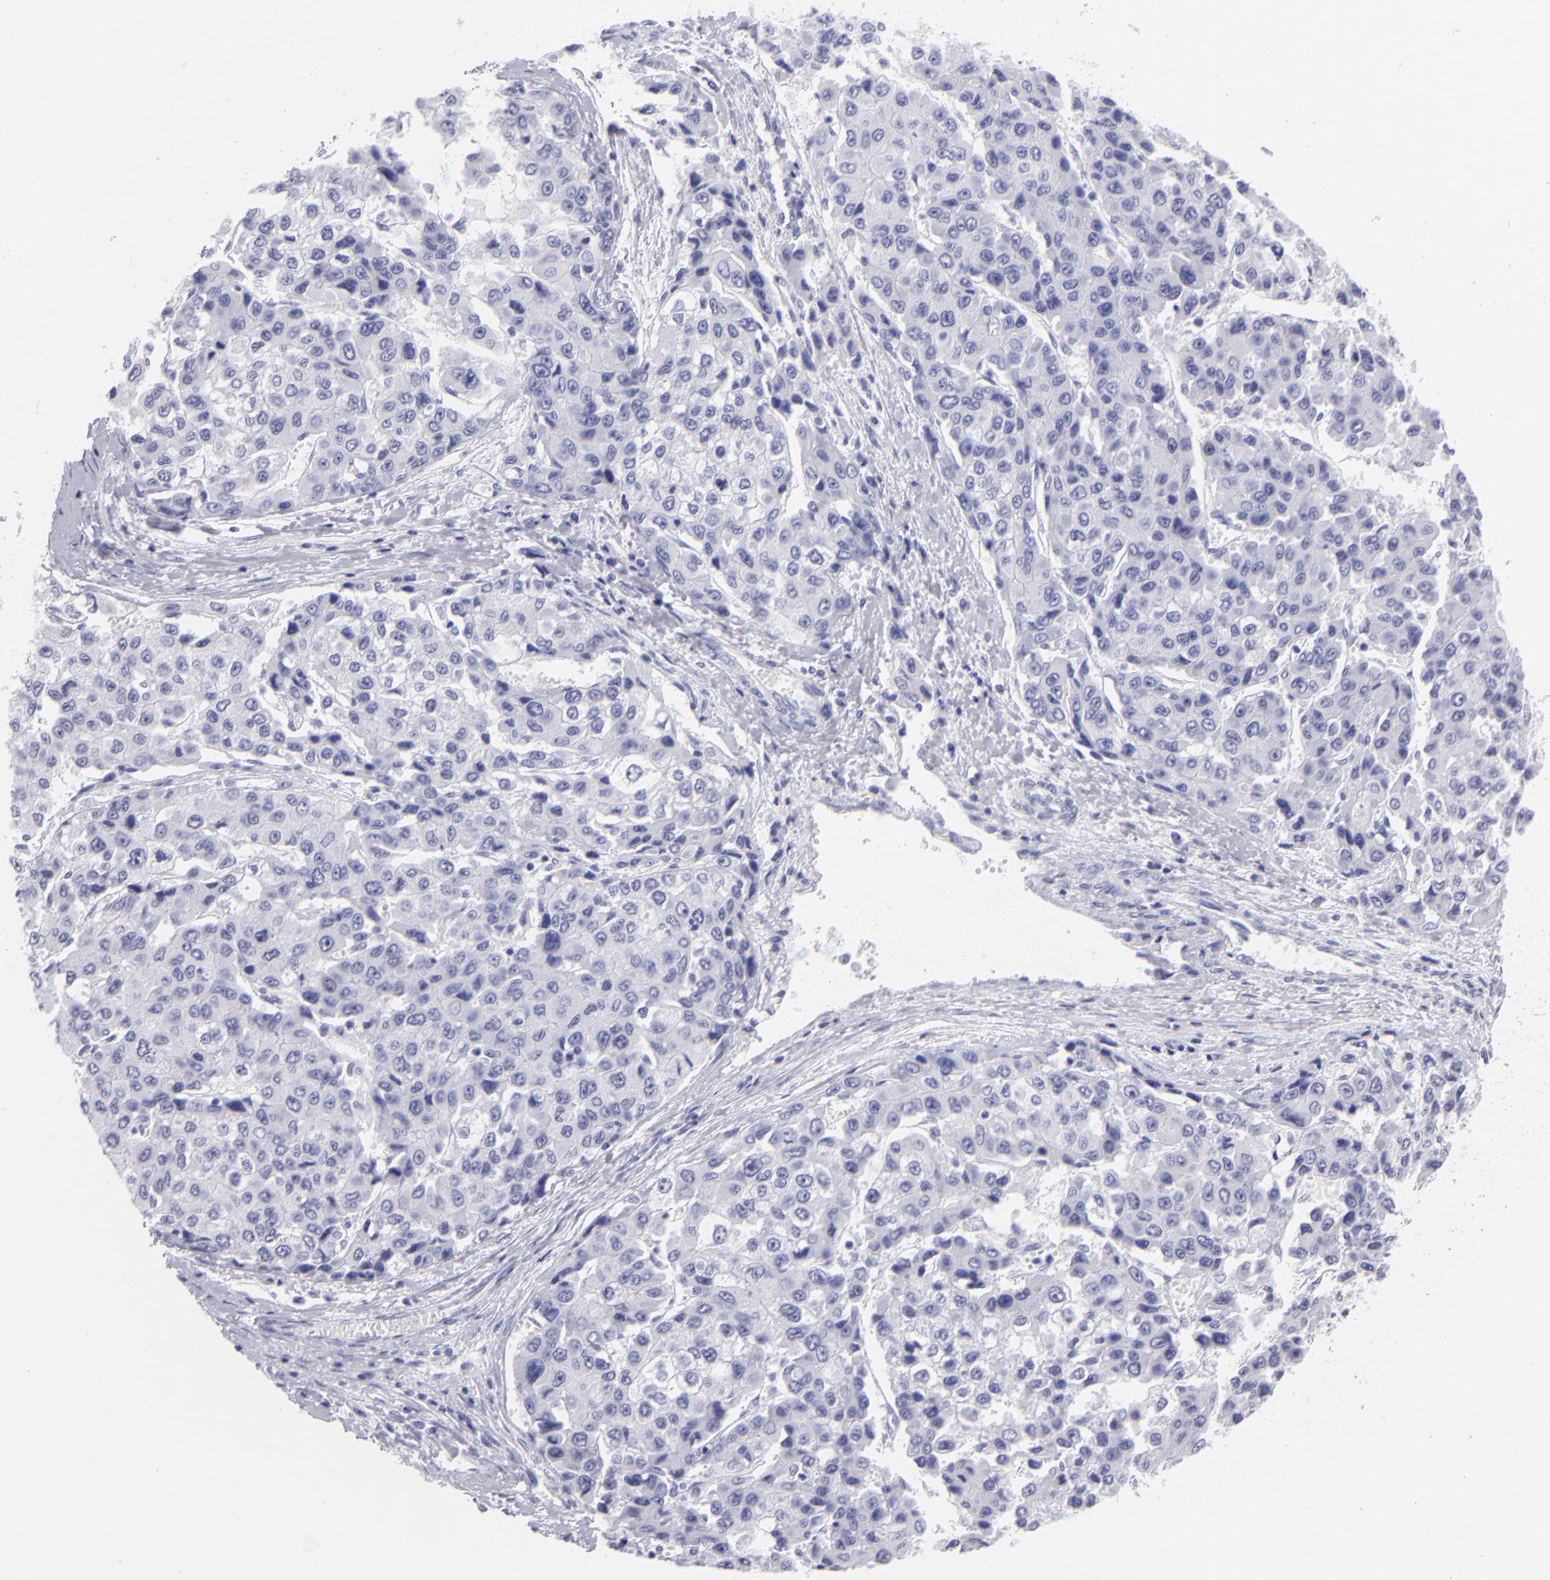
{"staining": {"intensity": "negative", "quantity": "none", "location": "none"}, "tissue": "liver cancer", "cell_type": "Tumor cells", "image_type": "cancer", "snomed": [{"axis": "morphology", "description": "Carcinoma, Hepatocellular, NOS"}, {"axis": "topography", "description": "Liver"}], "caption": "Tumor cells show no significant protein expression in liver cancer.", "gene": "SLC1A2", "patient": {"sex": "female", "age": 66}}